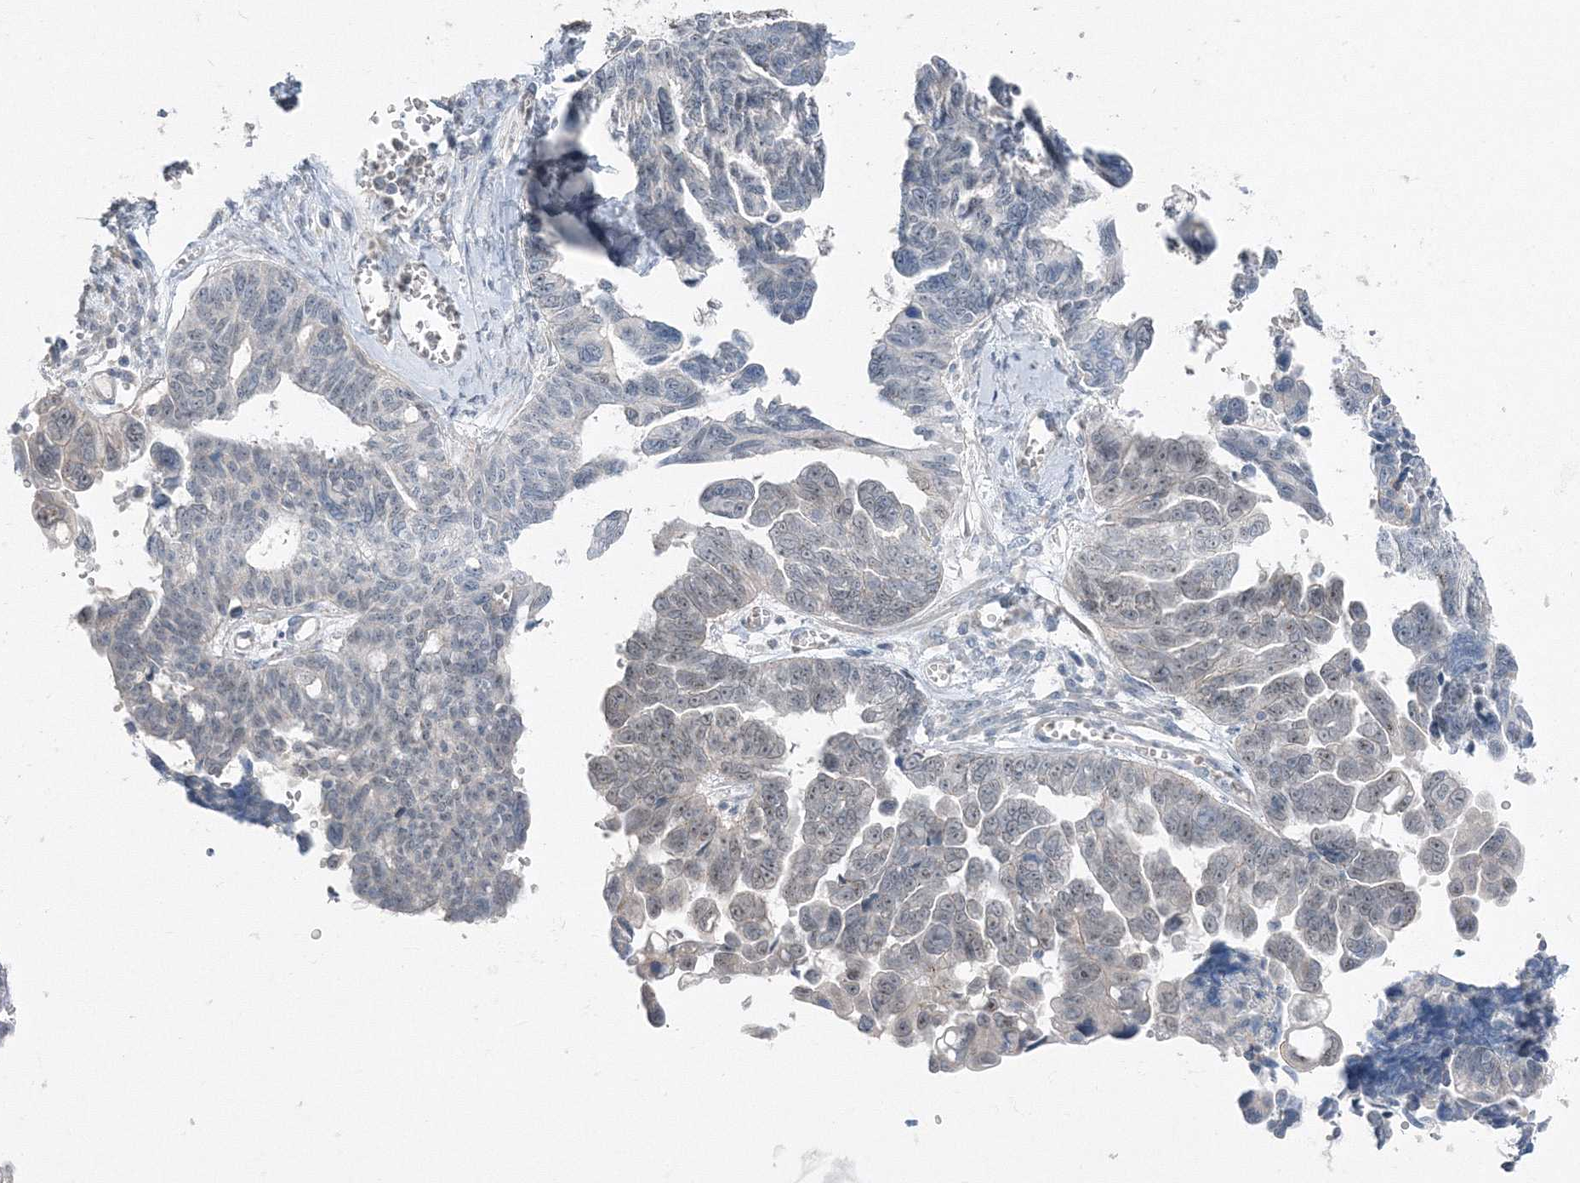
{"staining": {"intensity": "moderate", "quantity": "<25%", "location": "cytoplasmic/membranous"}, "tissue": "ovarian cancer", "cell_type": "Tumor cells", "image_type": "cancer", "snomed": [{"axis": "morphology", "description": "Cystadenocarcinoma, serous, NOS"}, {"axis": "topography", "description": "Ovary"}], "caption": "A brown stain highlights moderate cytoplasmic/membranous positivity of a protein in ovarian cancer (serous cystadenocarcinoma) tumor cells.", "gene": "AASDH", "patient": {"sex": "female", "age": 79}}